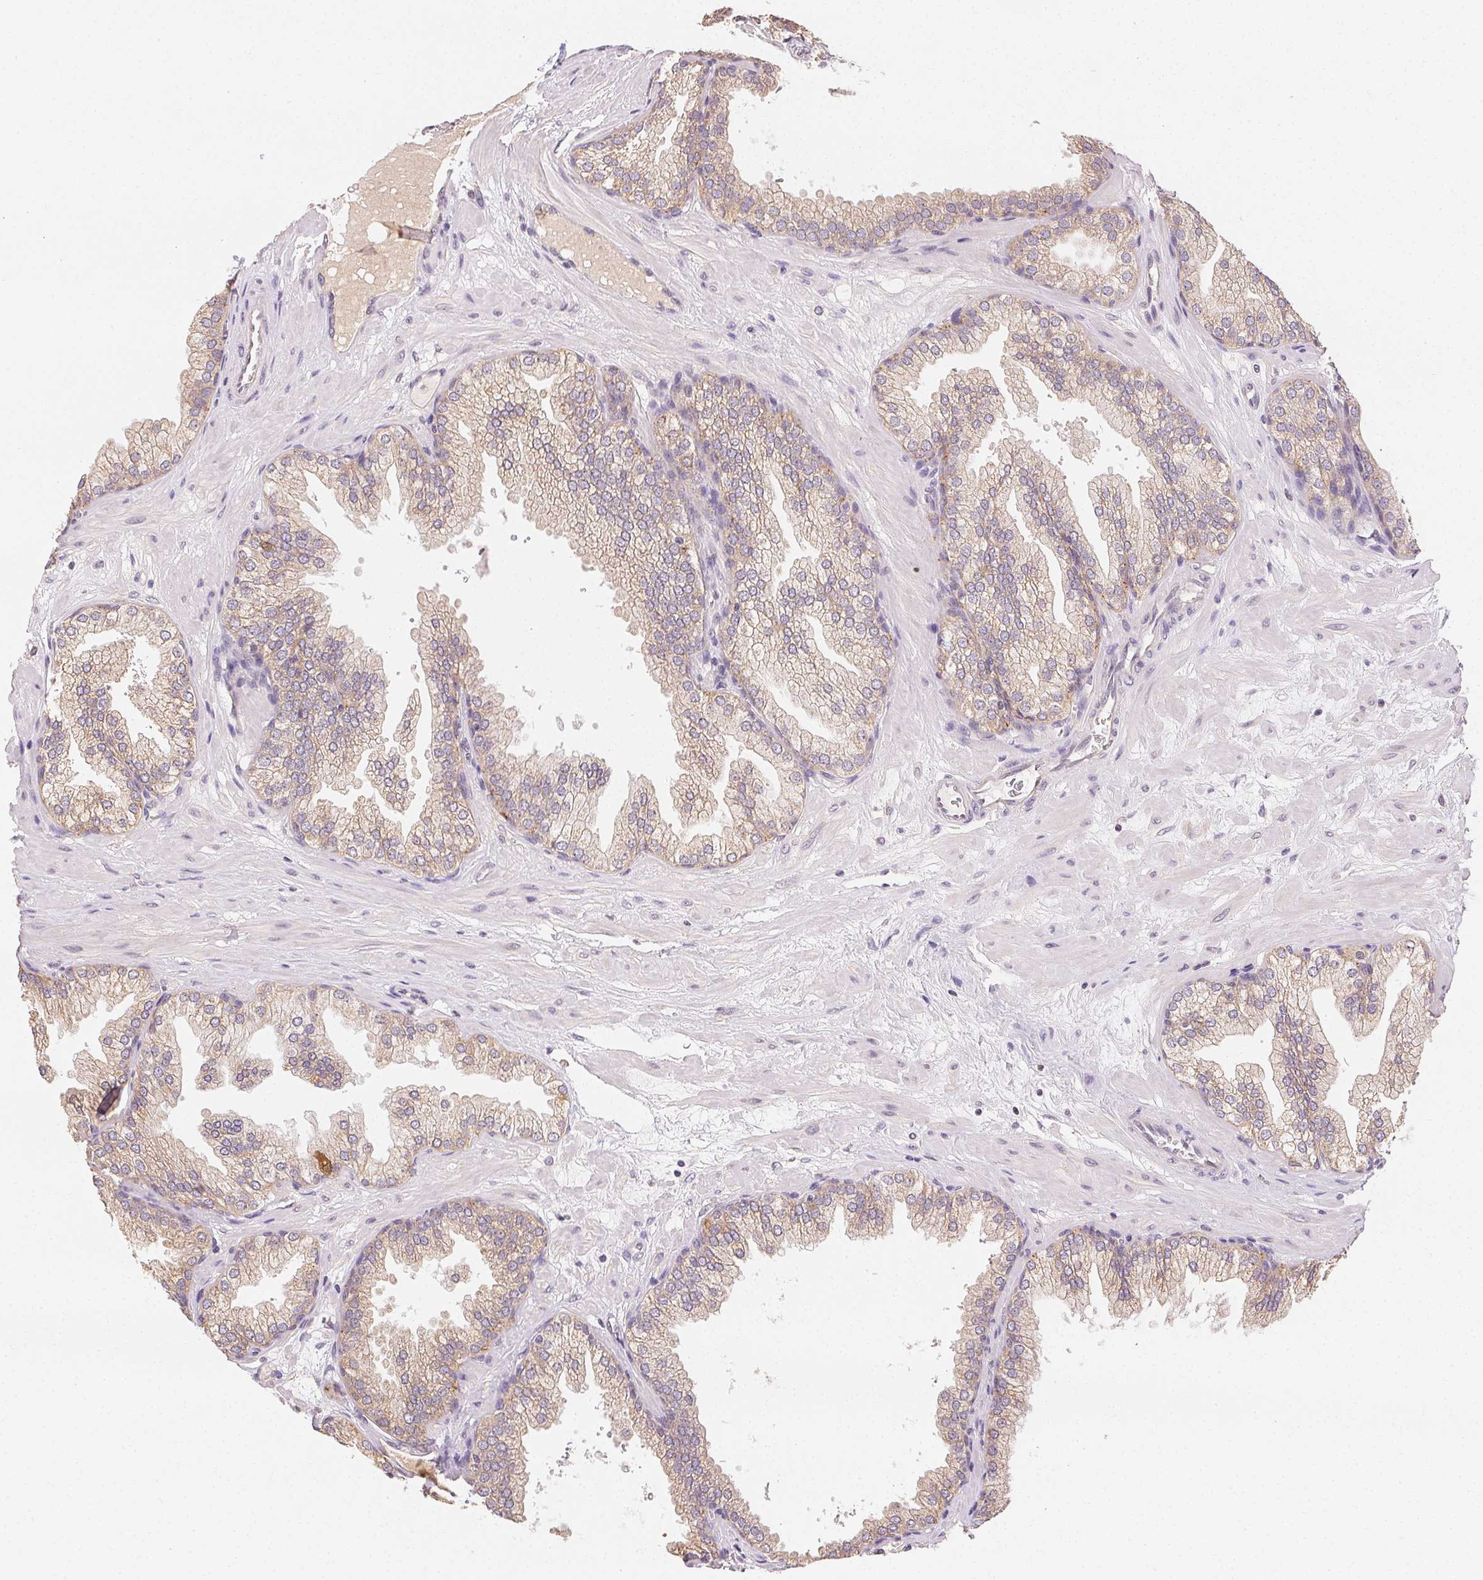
{"staining": {"intensity": "weak", "quantity": ">75%", "location": "cytoplasmic/membranous"}, "tissue": "prostate", "cell_type": "Glandular cells", "image_type": "normal", "snomed": [{"axis": "morphology", "description": "Normal tissue, NOS"}, {"axis": "topography", "description": "Prostate"}], "caption": "Immunohistochemistry (IHC) (DAB (3,3'-diaminobenzidine)) staining of unremarkable prostate displays weak cytoplasmic/membranous protein expression in about >75% of glandular cells. The staining was performed using DAB to visualize the protein expression in brown, while the nuclei were stained in blue with hematoxylin (Magnification: 20x).", "gene": "SEZ6L2", "patient": {"sex": "male", "age": 37}}